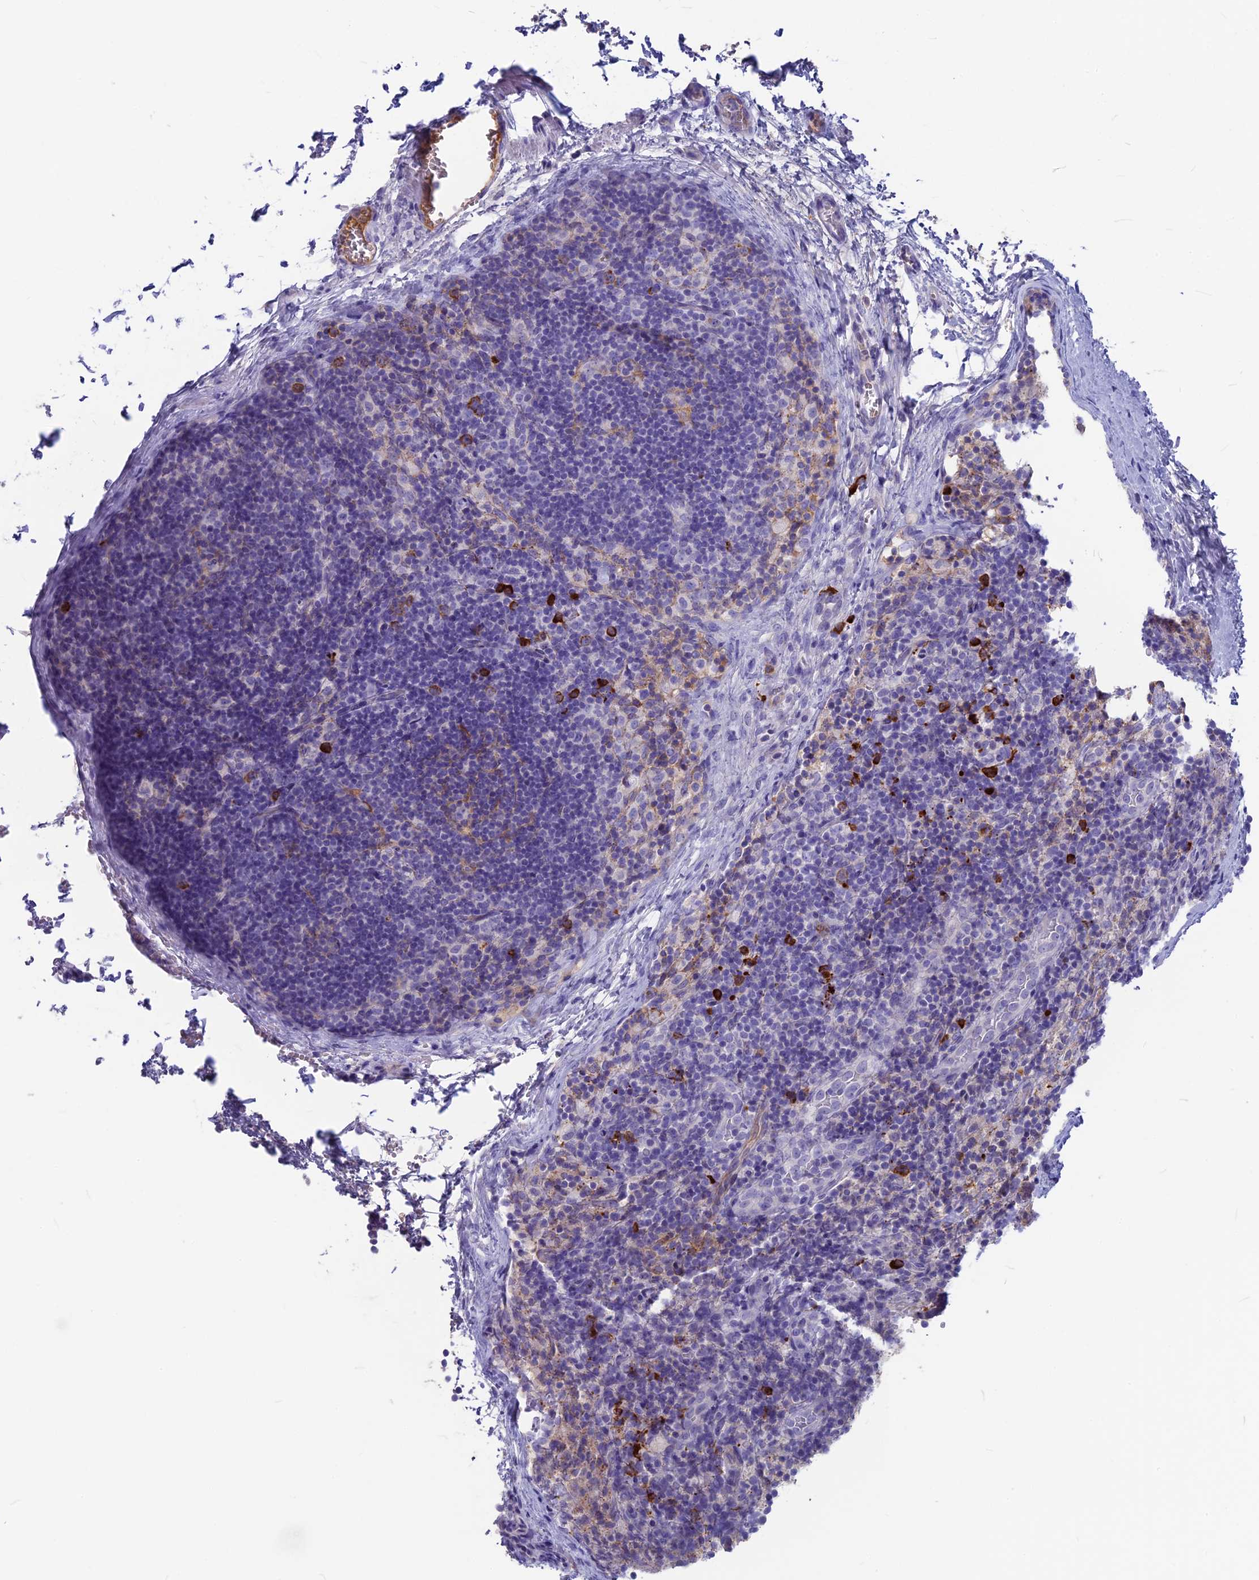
{"staining": {"intensity": "negative", "quantity": "none", "location": "none"}, "tissue": "lymph node", "cell_type": "Germinal center cells", "image_type": "normal", "snomed": [{"axis": "morphology", "description": "Normal tissue, NOS"}, {"axis": "topography", "description": "Lymph node"}], "caption": "Human lymph node stained for a protein using IHC displays no positivity in germinal center cells.", "gene": "SNAP91", "patient": {"sex": "female", "age": 22}}